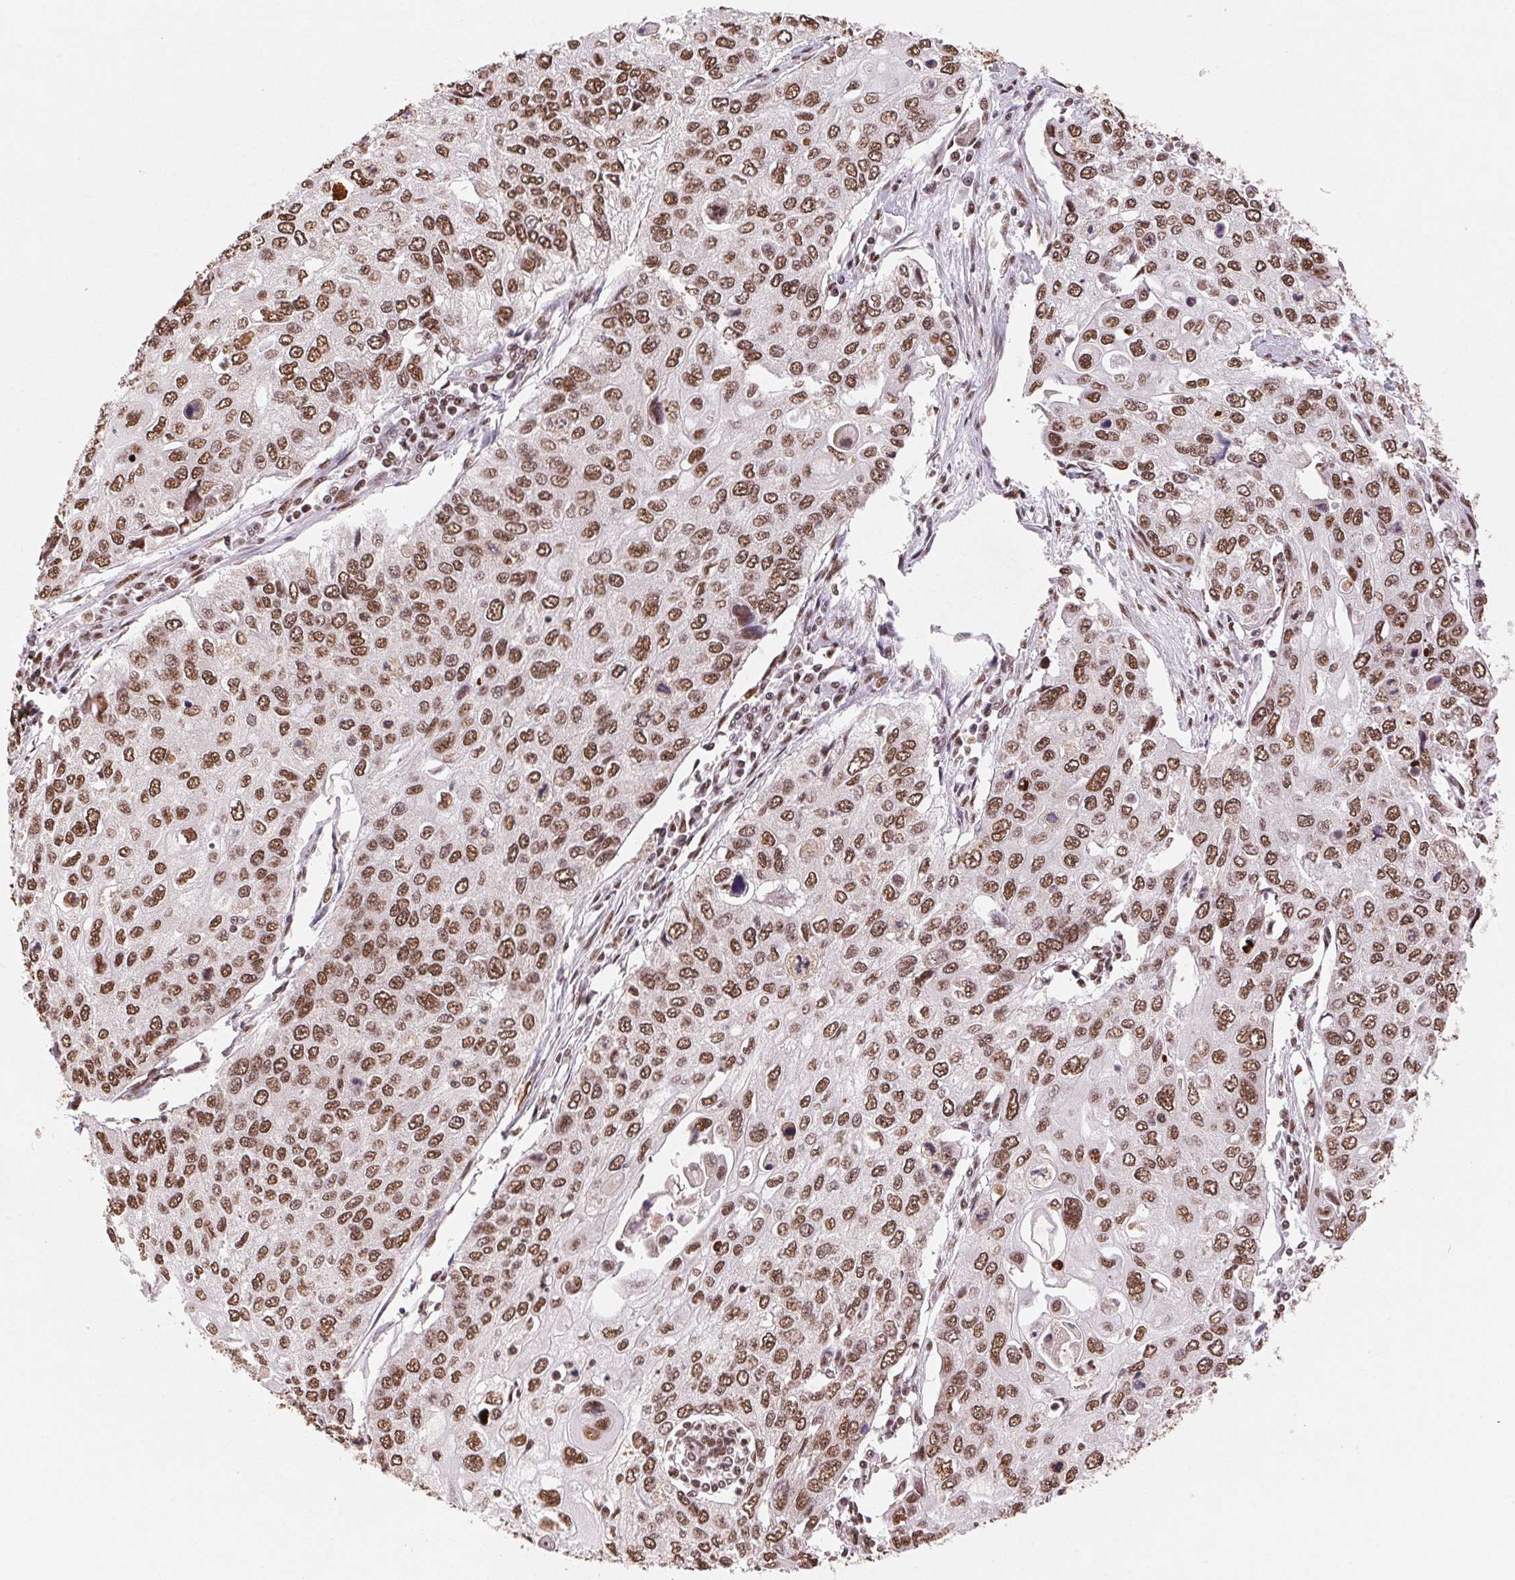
{"staining": {"intensity": "moderate", "quantity": ">75%", "location": "nuclear"}, "tissue": "lung cancer", "cell_type": "Tumor cells", "image_type": "cancer", "snomed": [{"axis": "morphology", "description": "Squamous cell carcinoma, NOS"}, {"axis": "morphology", "description": "Squamous cell carcinoma, metastatic, NOS"}, {"axis": "topography", "description": "Lung"}], "caption": "Immunohistochemical staining of human lung squamous cell carcinoma demonstrates medium levels of moderate nuclear positivity in approximately >75% of tumor cells. Nuclei are stained in blue.", "gene": "SNRPG", "patient": {"sex": "male", "age": 63}}